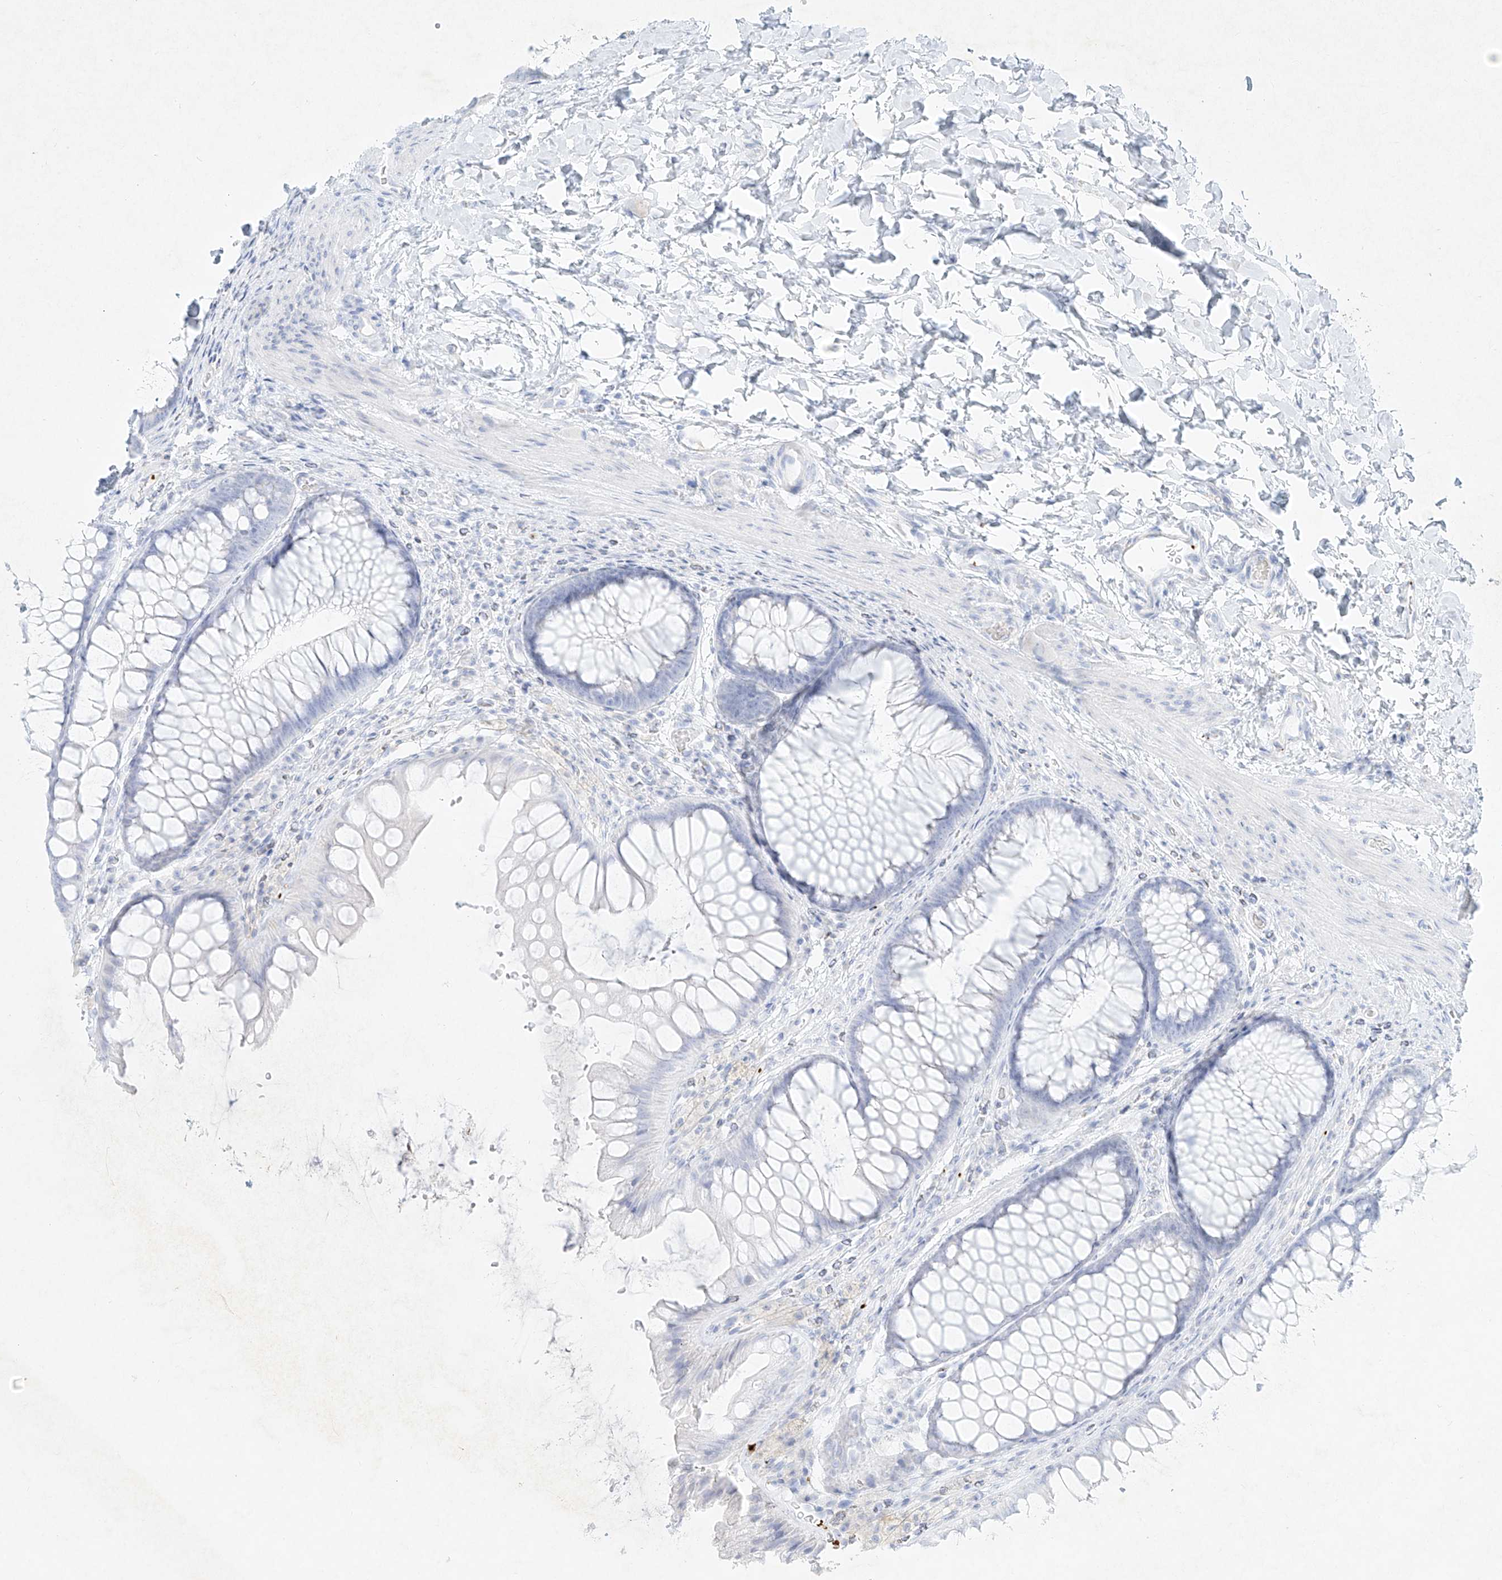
{"staining": {"intensity": "negative", "quantity": "none", "location": "none"}, "tissue": "colon", "cell_type": "Endothelial cells", "image_type": "normal", "snomed": [{"axis": "morphology", "description": "Normal tissue, NOS"}, {"axis": "topography", "description": "Colon"}], "caption": "IHC image of normal colon: human colon stained with DAB displays no significant protein positivity in endothelial cells.", "gene": "PLEK", "patient": {"sex": "female", "age": 62}}